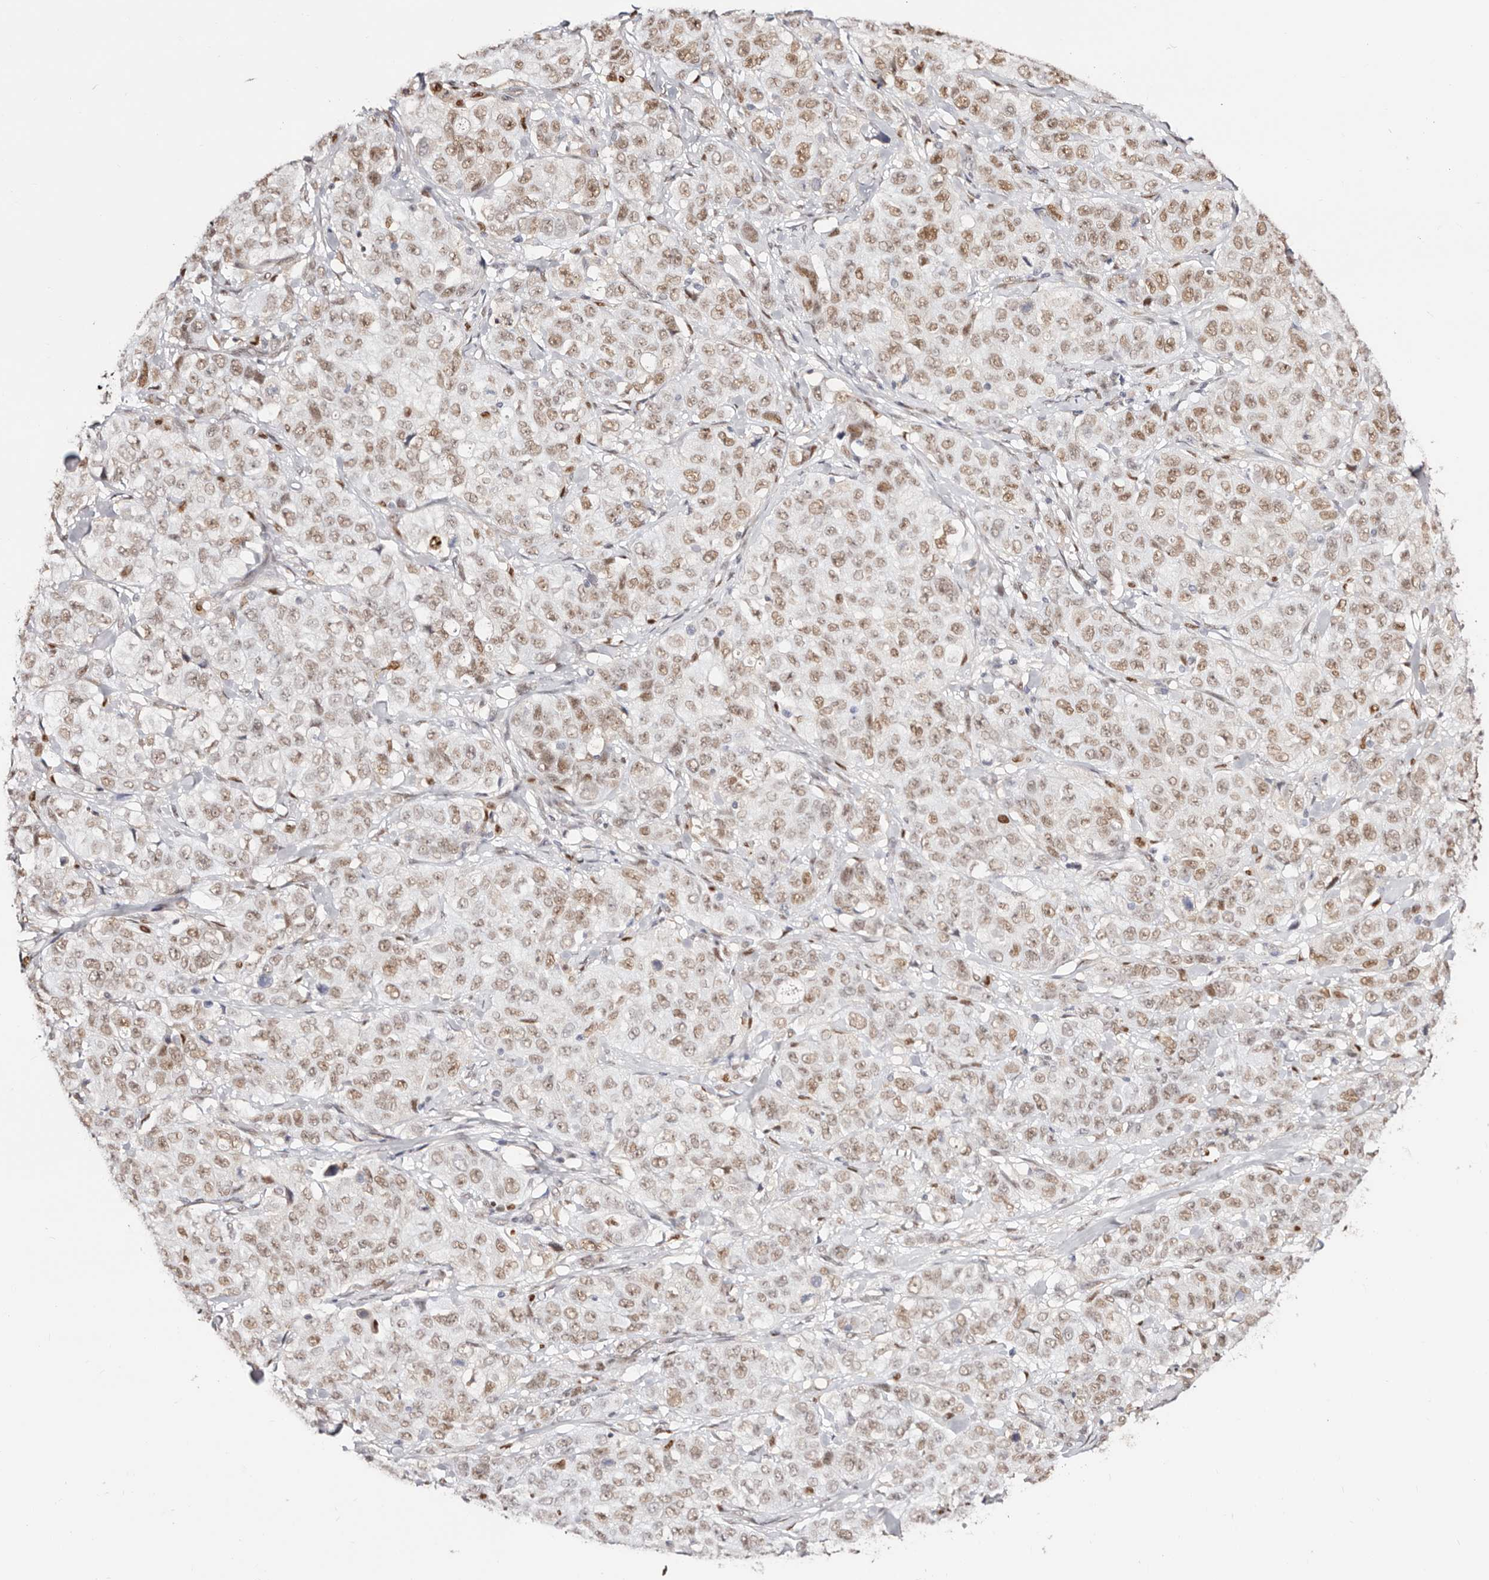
{"staining": {"intensity": "weak", "quantity": ">75%", "location": "nuclear"}, "tissue": "stomach cancer", "cell_type": "Tumor cells", "image_type": "cancer", "snomed": [{"axis": "morphology", "description": "Adenocarcinoma, NOS"}, {"axis": "topography", "description": "Stomach"}], "caption": "Immunohistochemistry (DAB (3,3'-diaminobenzidine)) staining of human stomach adenocarcinoma displays weak nuclear protein staining in approximately >75% of tumor cells.", "gene": "TKT", "patient": {"sex": "male", "age": 48}}